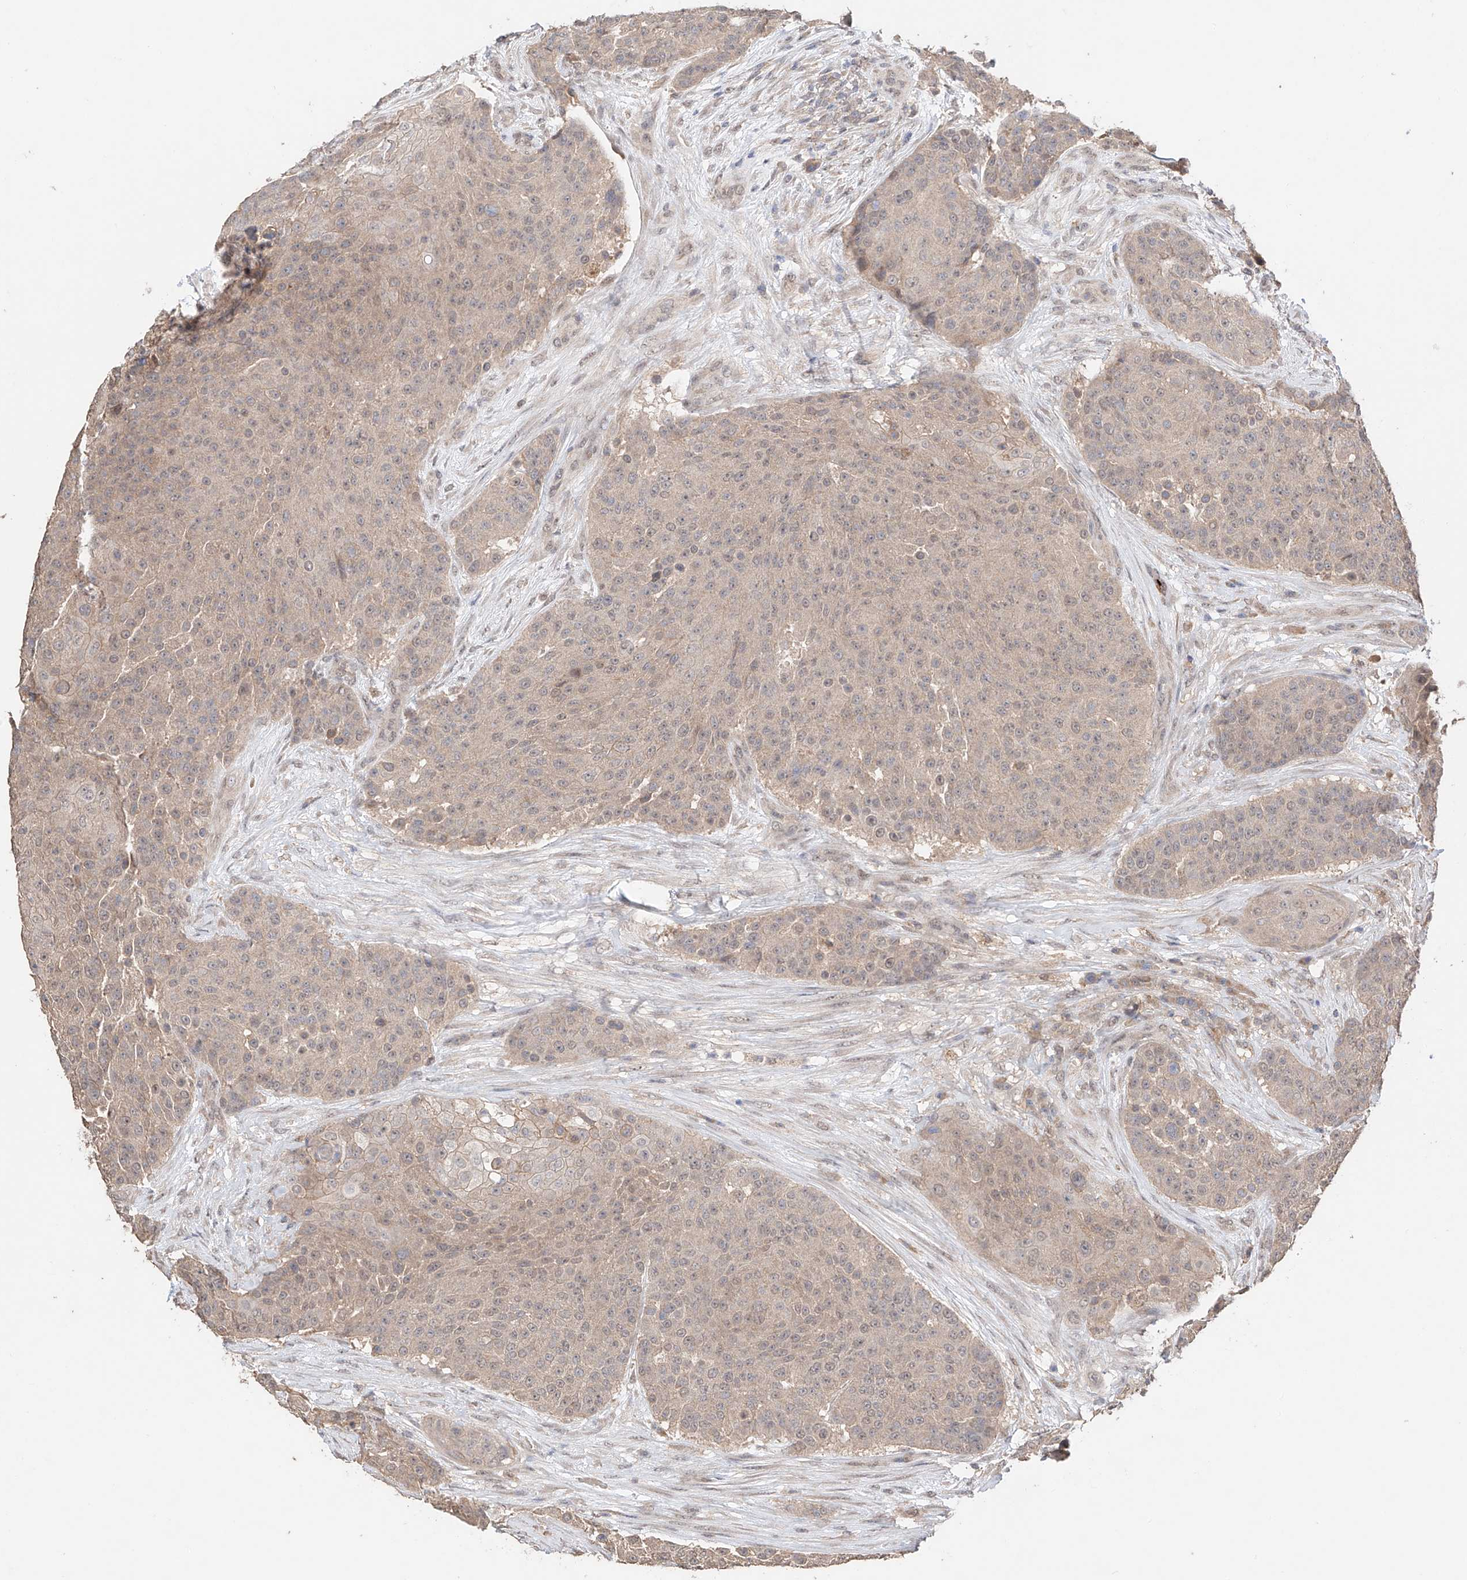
{"staining": {"intensity": "weak", "quantity": ">75%", "location": "cytoplasmic/membranous"}, "tissue": "urothelial cancer", "cell_type": "Tumor cells", "image_type": "cancer", "snomed": [{"axis": "morphology", "description": "Urothelial carcinoma, High grade"}, {"axis": "topography", "description": "Urinary bladder"}], "caption": "A brown stain labels weak cytoplasmic/membranous expression of a protein in urothelial carcinoma (high-grade) tumor cells.", "gene": "ZFHX2", "patient": {"sex": "female", "age": 63}}